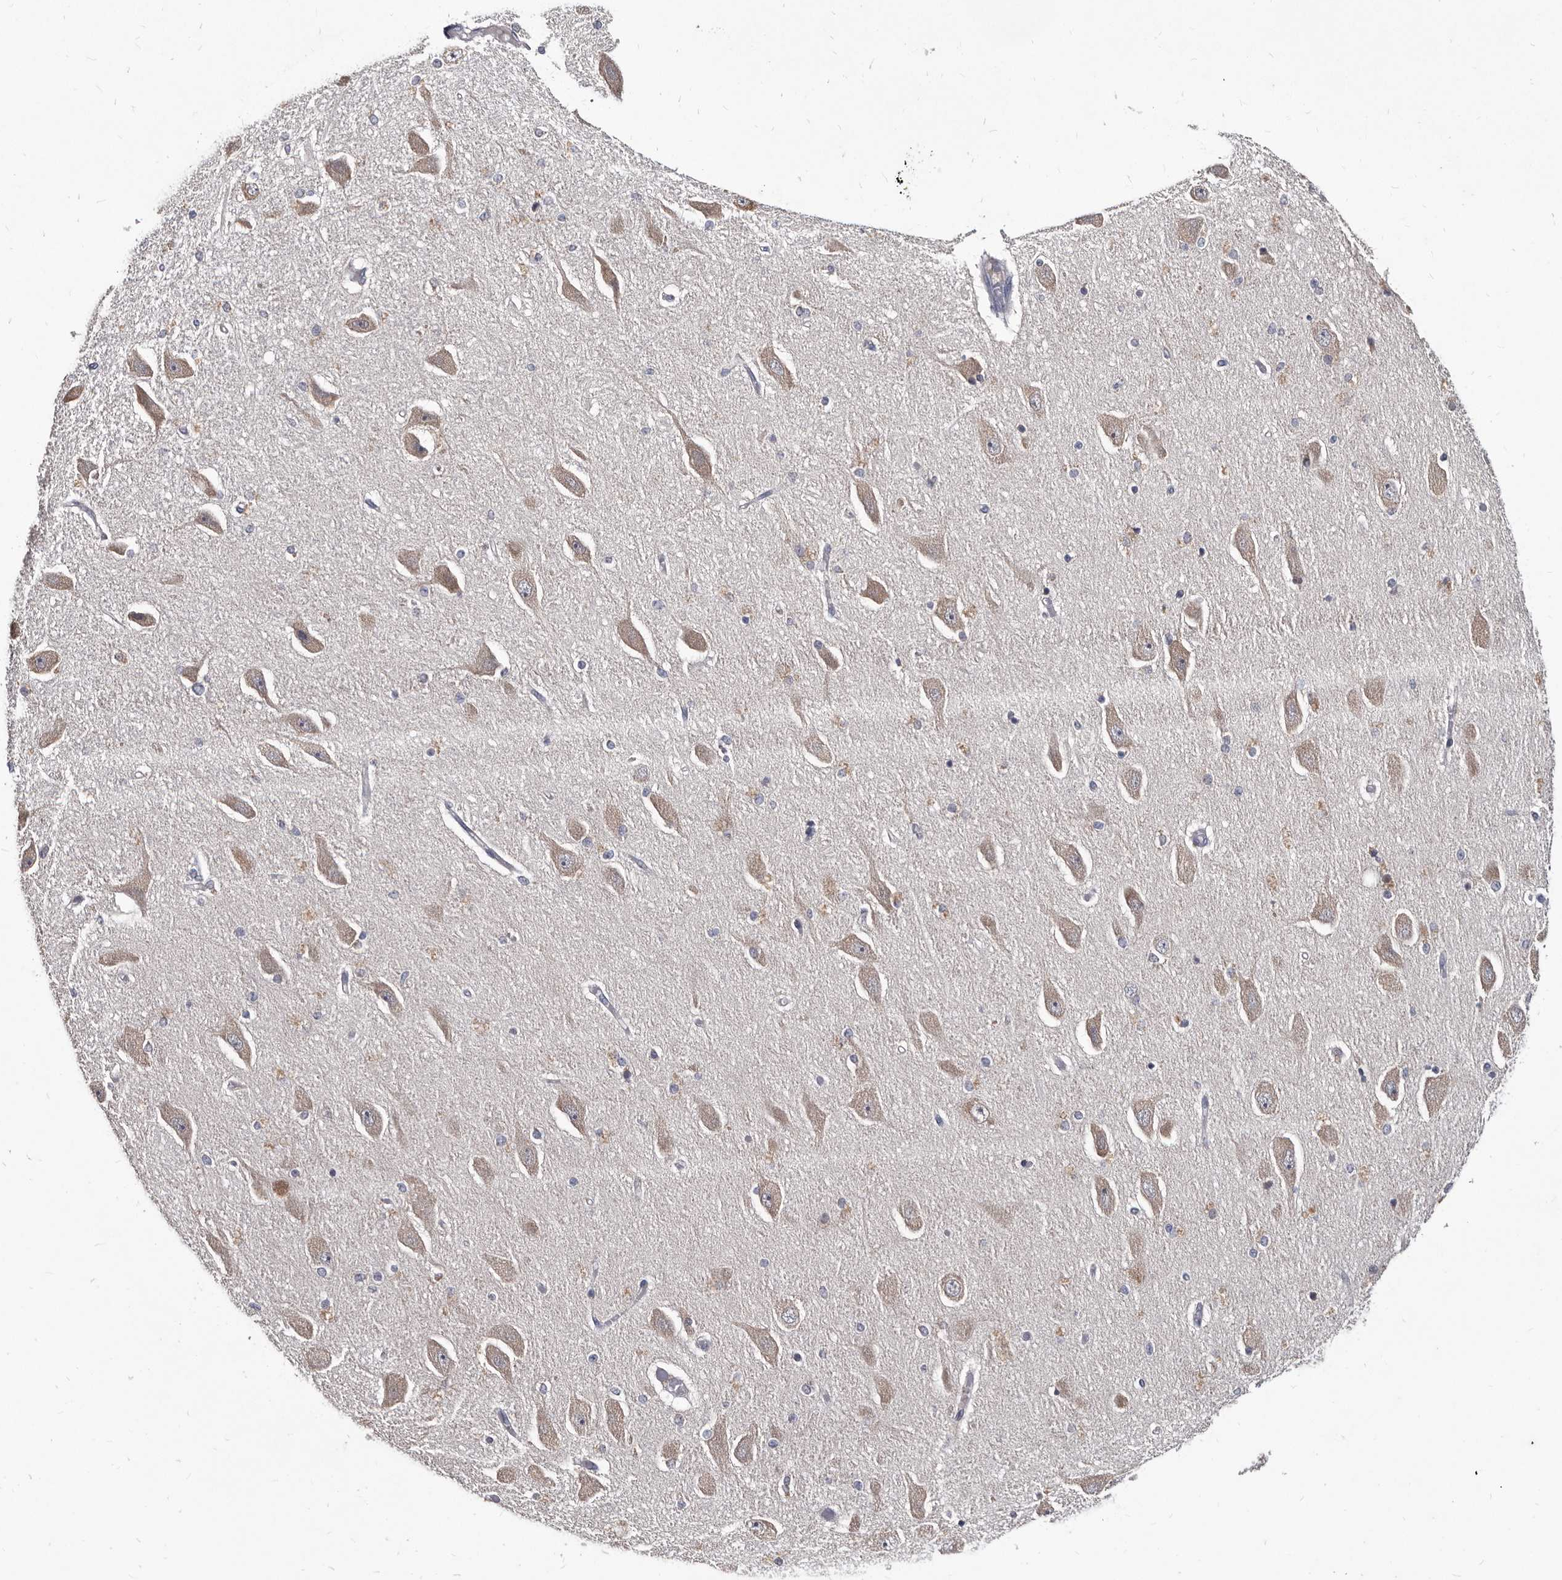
{"staining": {"intensity": "weak", "quantity": "<25%", "location": "cytoplasmic/membranous"}, "tissue": "hippocampus", "cell_type": "Glial cells", "image_type": "normal", "snomed": [{"axis": "morphology", "description": "Normal tissue, NOS"}, {"axis": "topography", "description": "Hippocampus"}], "caption": "The image shows no significant staining in glial cells of hippocampus. The staining is performed using DAB brown chromogen with nuclei counter-stained in using hematoxylin.", "gene": "ABCF2", "patient": {"sex": "female", "age": 54}}